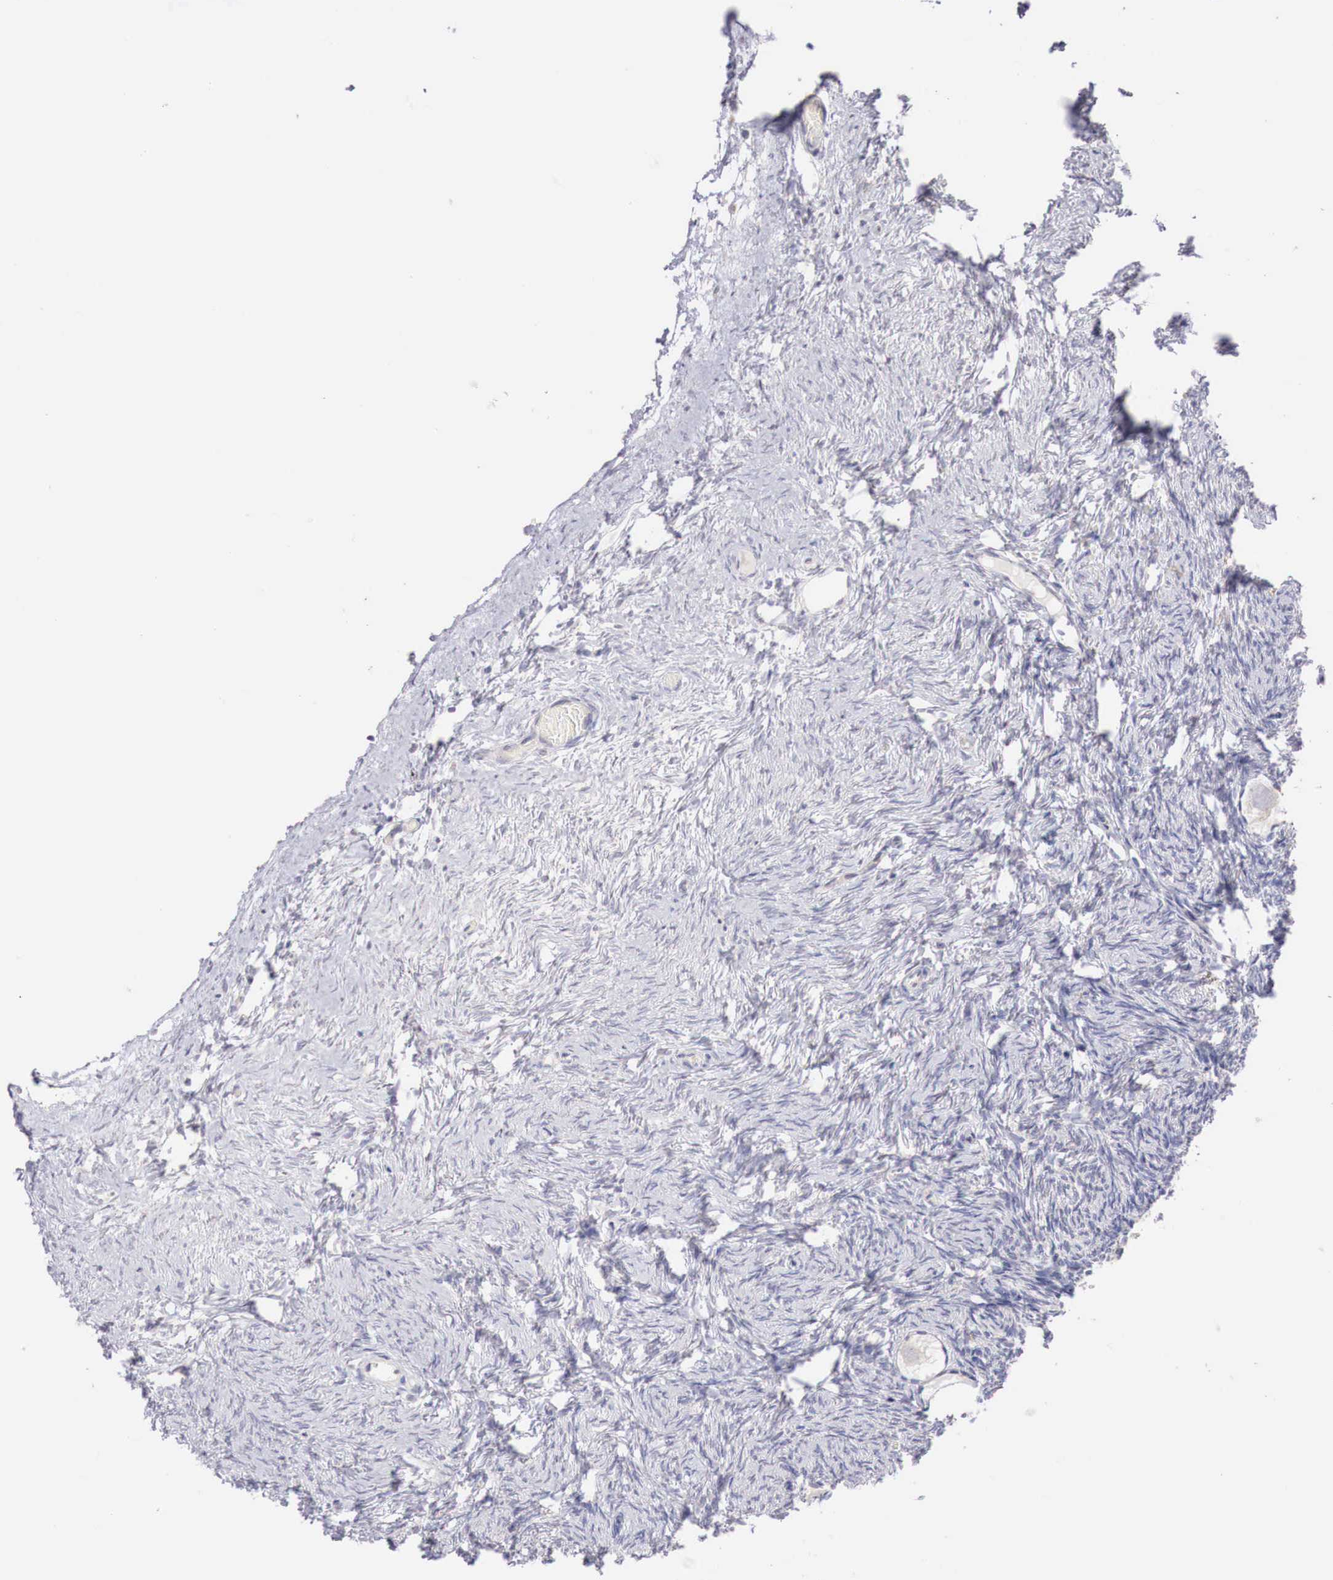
{"staining": {"intensity": "negative", "quantity": "none", "location": "none"}, "tissue": "ovary", "cell_type": "Ovarian stroma cells", "image_type": "normal", "snomed": [{"axis": "morphology", "description": "Normal tissue, NOS"}, {"axis": "topography", "description": "Ovary"}], "caption": "DAB (3,3'-diaminobenzidine) immunohistochemical staining of benign human ovary displays no significant staining in ovarian stroma cells.", "gene": "TRIM13", "patient": {"sex": "female", "age": 32}}